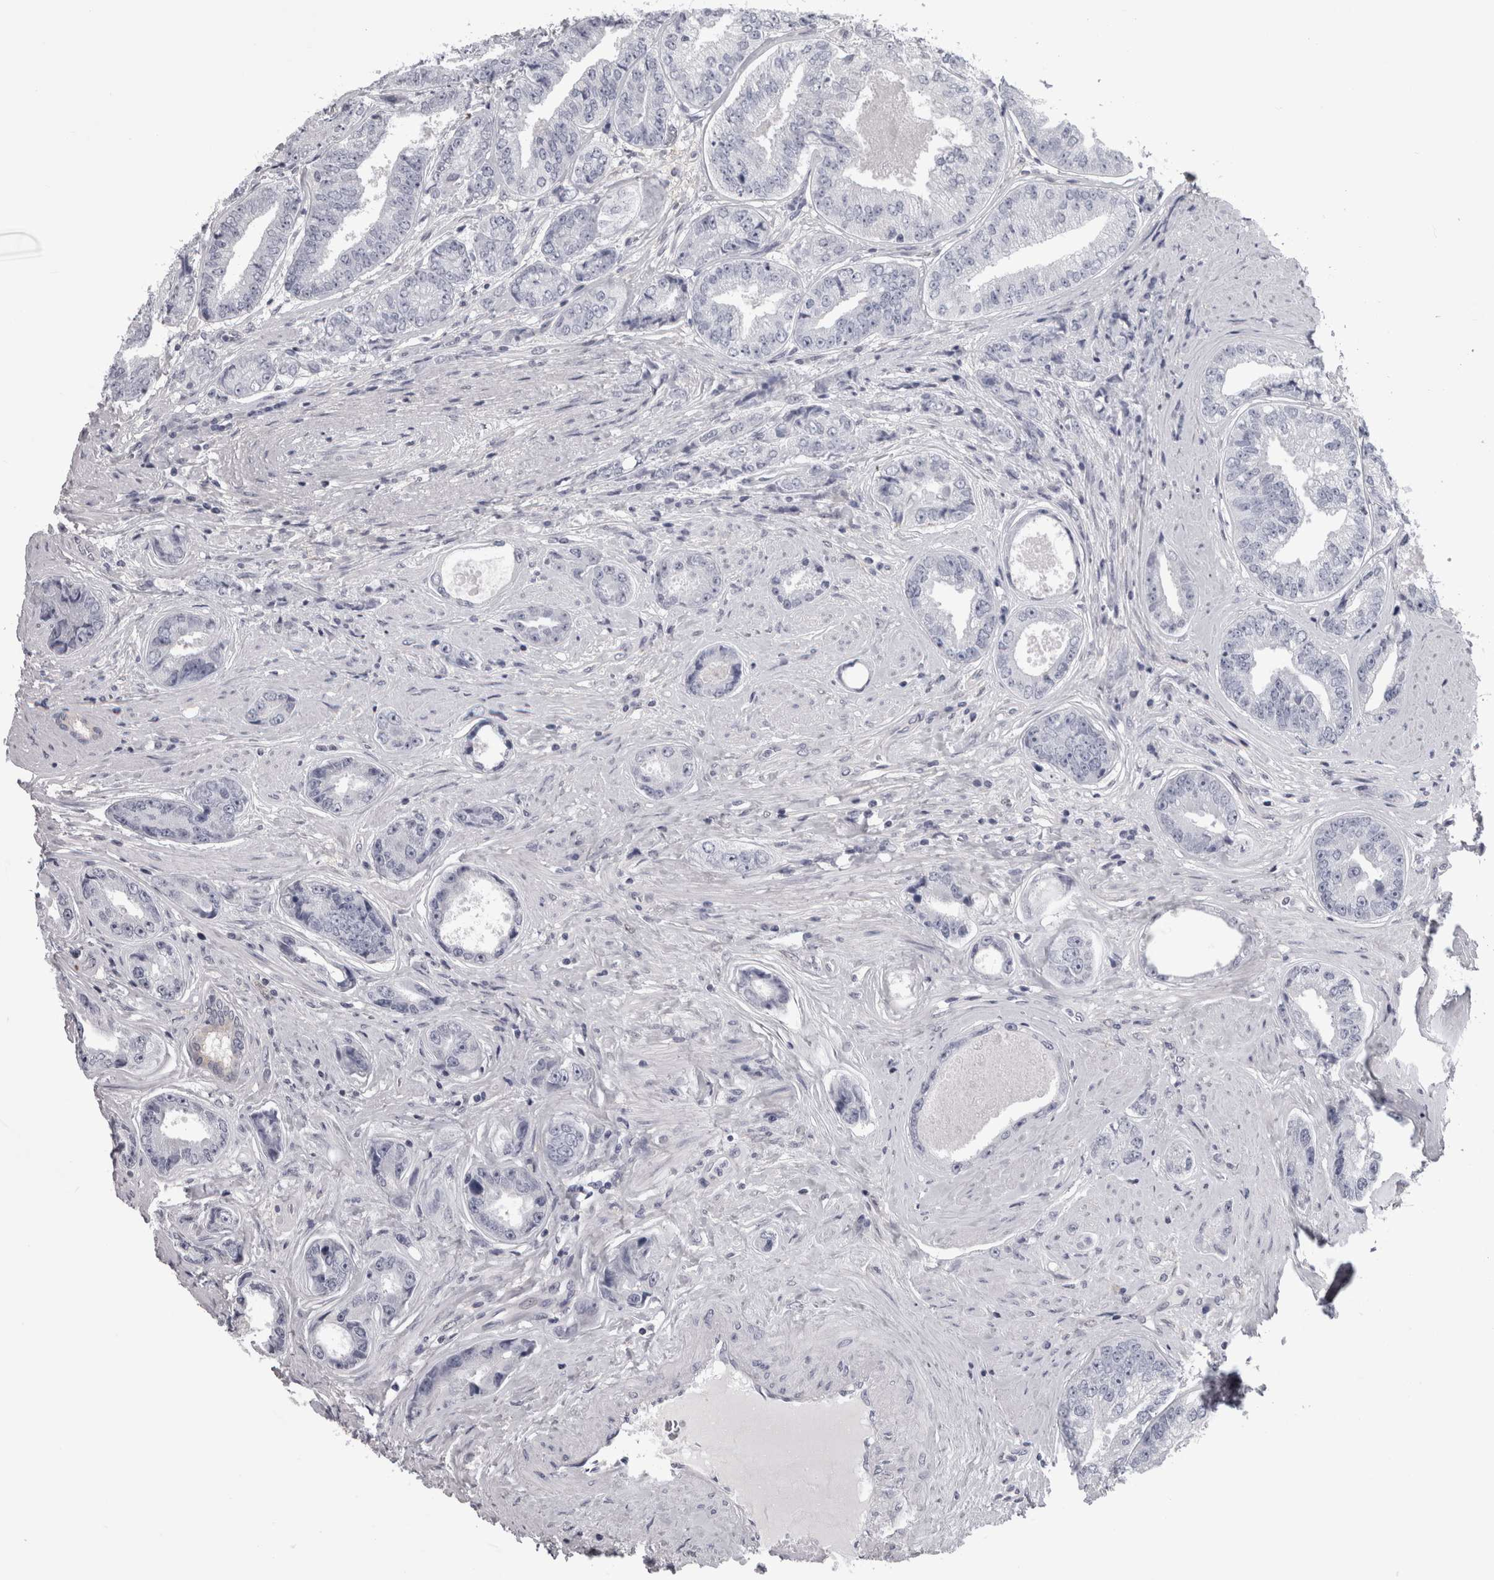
{"staining": {"intensity": "negative", "quantity": "none", "location": "none"}, "tissue": "prostate cancer", "cell_type": "Tumor cells", "image_type": "cancer", "snomed": [{"axis": "morphology", "description": "Adenocarcinoma, High grade"}, {"axis": "topography", "description": "Prostate"}], "caption": "Immunohistochemical staining of human prostate cancer reveals no significant staining in tumor cells.", "gene": "AFMID", "patient": {"sex": "male", "age": 61}}